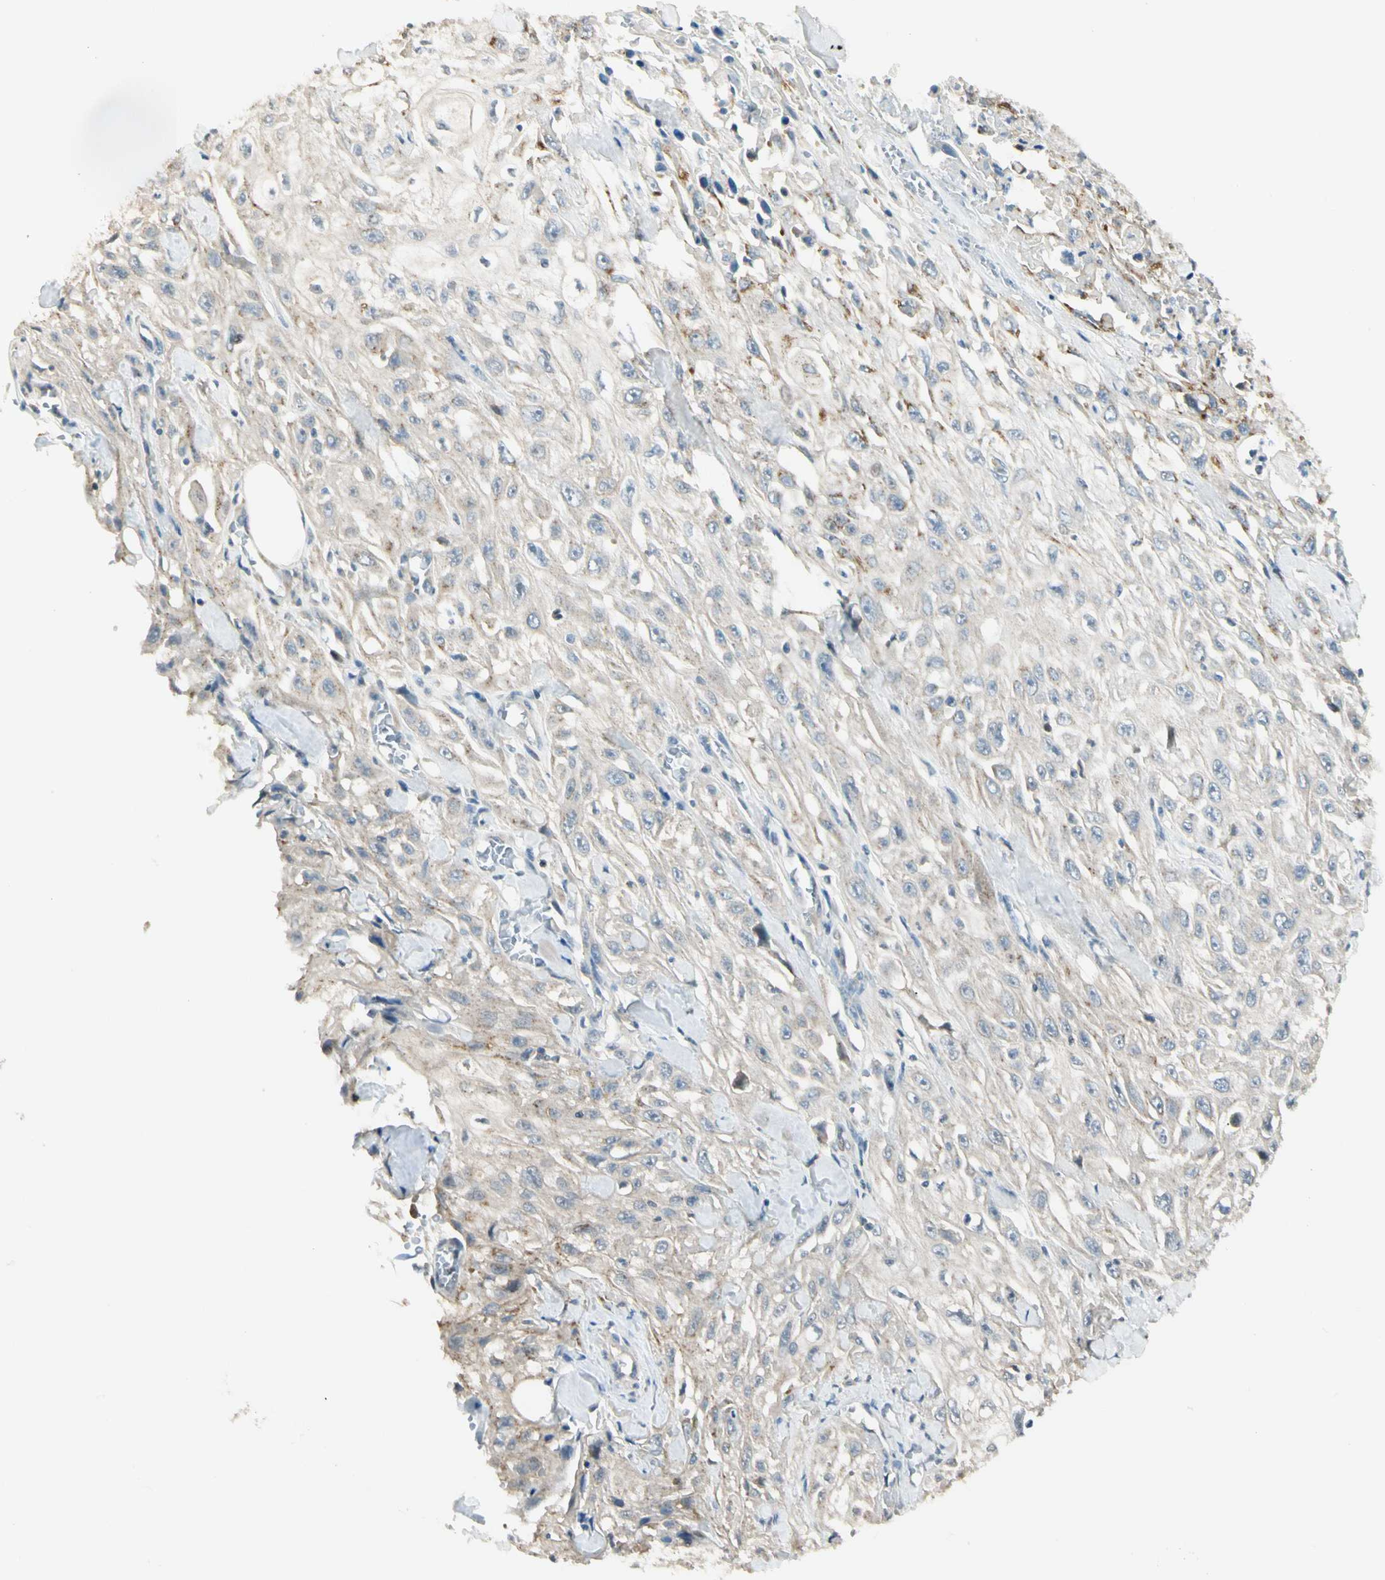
{"staining": {"intensity": "weak", "quantity": "<25%", "location": "cytoplasmic/membranous"}, "tissue": "skin cancer", "cell_type": "Tumor cells", "image_type": "cancer", "snomed": [{"axis": "morphology", "description": "Squamous cell carcinoma, NOS"}, {"axis": "morphology", "description": "Squamous cell carcinoma, metastatic, NOS"}, {"axis": "topography", "description": "Skin"}, {"axis": "topography", "description": "Lymph node"}], "caption": "An immunohistochemistry image of skin cancer is shown. There is no staining in tumor cells of skin cancer. (DAB immunohistochemistry (IHC), high magnification).", "gene": "P3H2", "patient": {"sex": "male", "age": 75}}